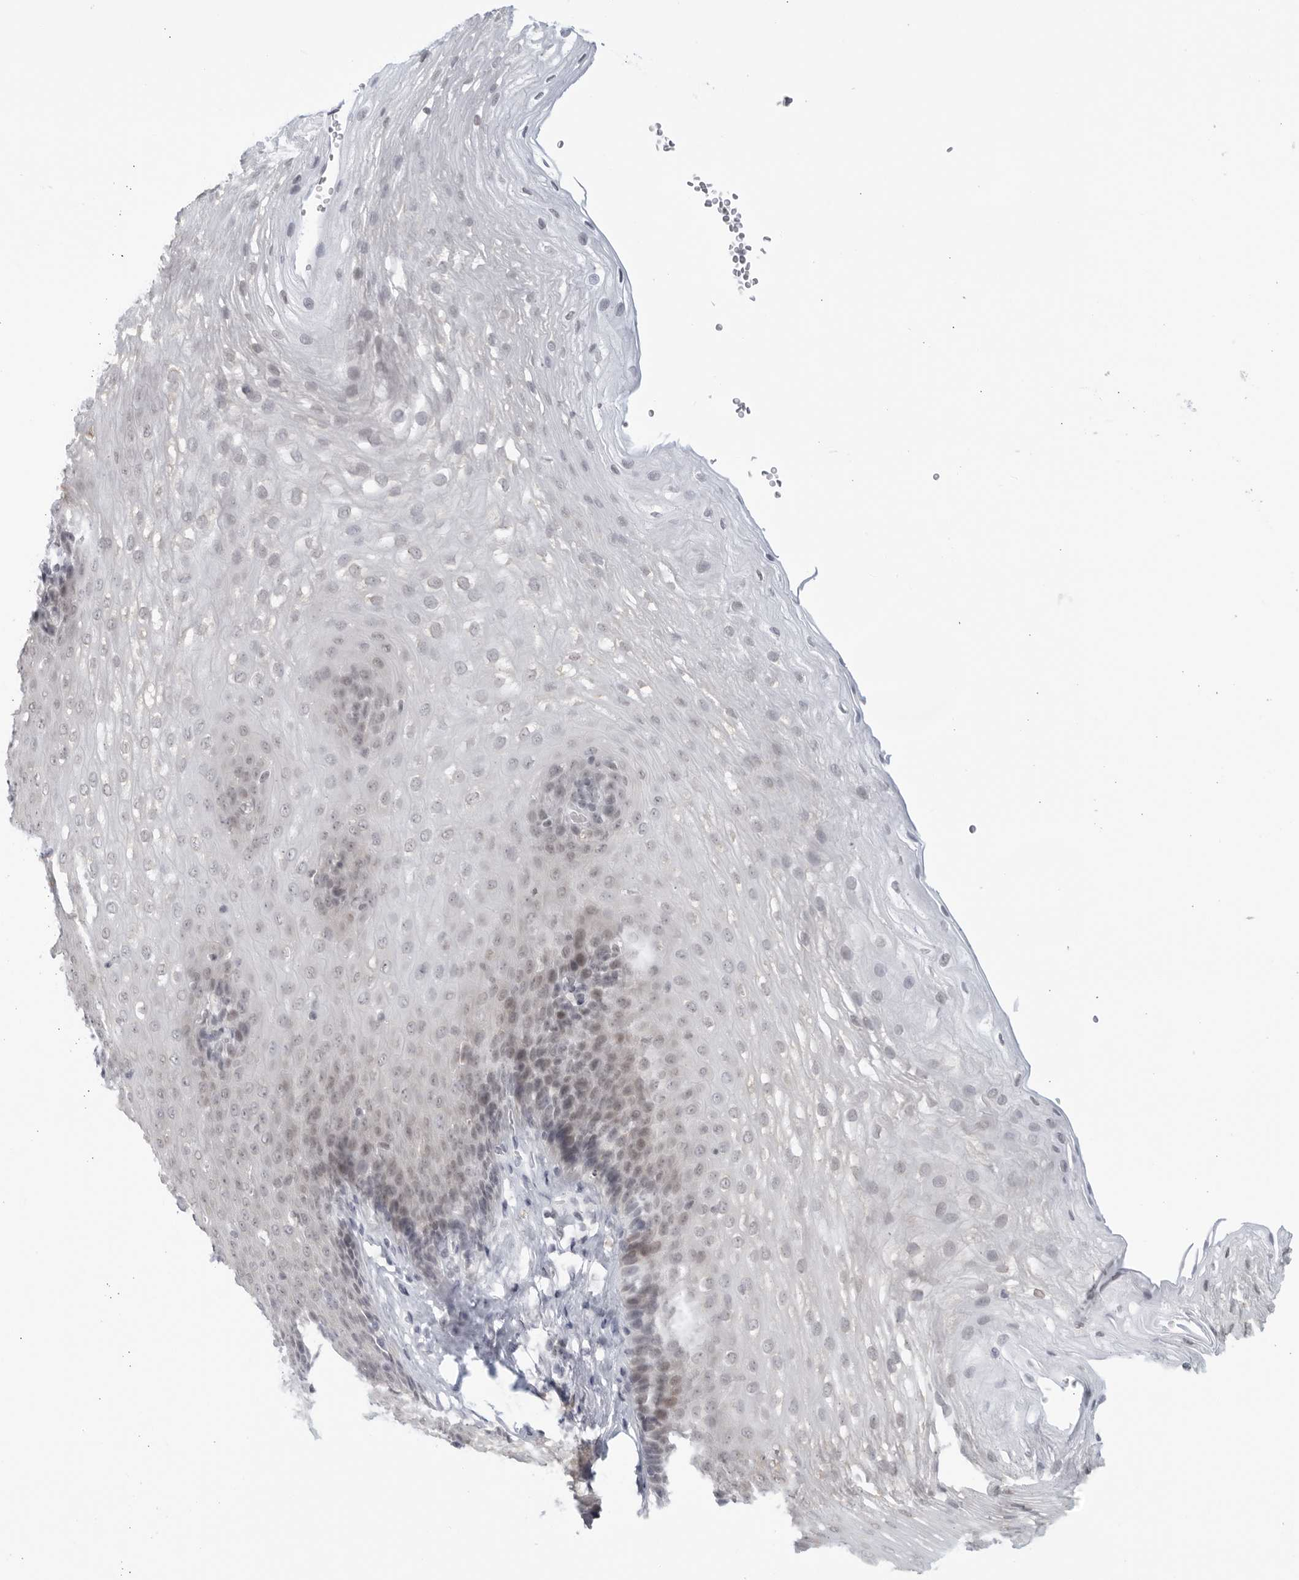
{"staining": {"intensity": "weak", "quantity": "<25%", "location": "cytoplasmic/membranous,nuclear"}, "tissue": "esophagus", "cell_type": "Squamous epithelial cells", "image_type": "normal", "snomed": [{"axis": "morphology", "description": "Normal tissue, NOS"}, {"axis": "topography", "description": "Esophagus"}], "caption": "Protein analysis of benign esophagus displays no significant staining in squamous epithelial cells. (Stains: DAB immunohistochemistry (IHC) with hematoxylin counter stain, Microscopy: brightfield microscopy at high magnification).", "gene": "WDTC1", "patient": {"sex": "female", "age": 66}}